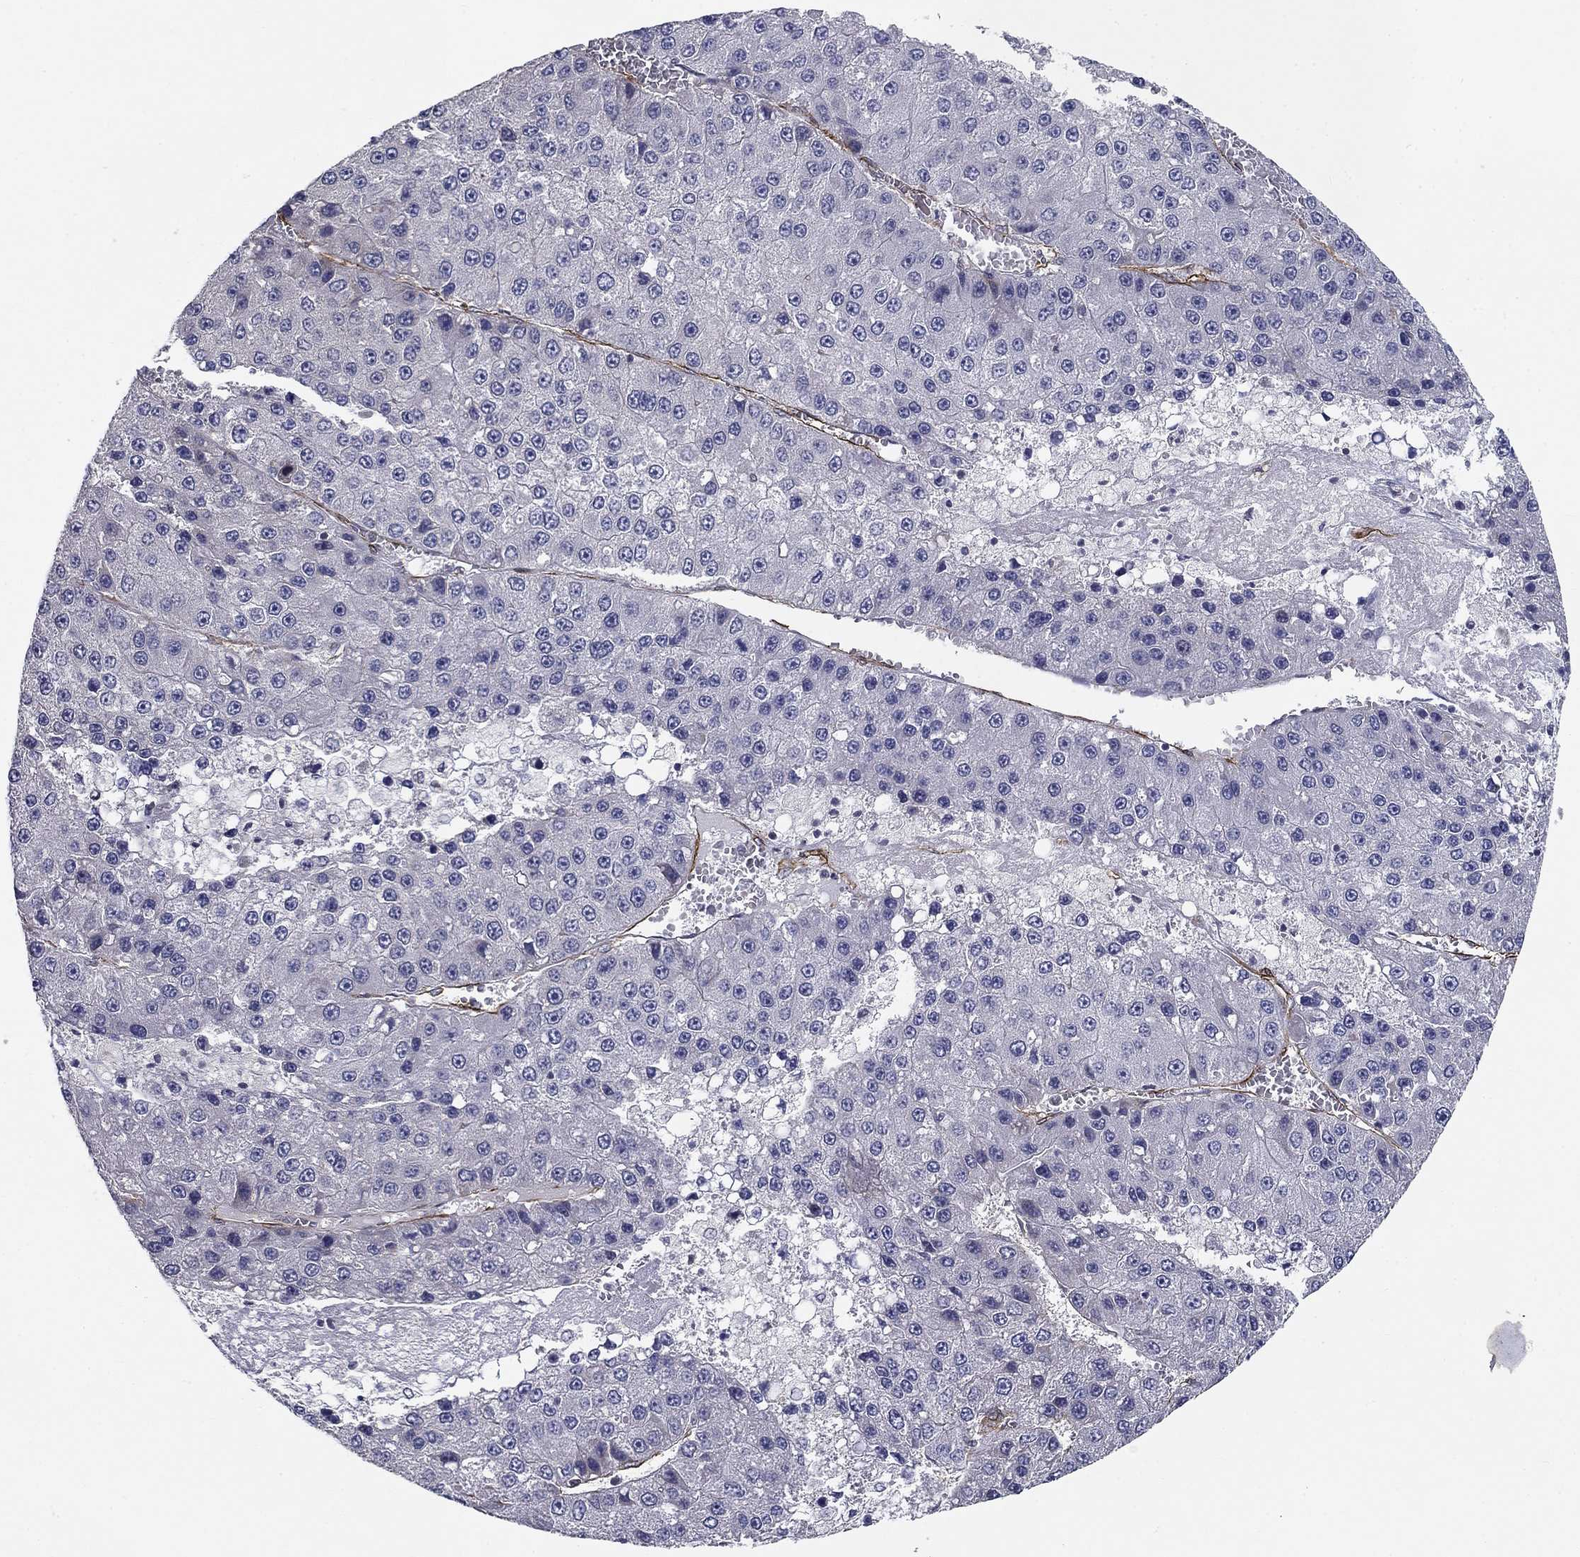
{"staining": {"intensity": "negative", "quantity": "none", "location": "none"}, "tissue": "liver cancer", "cell_type": "Tumor cells", "image_type": "cancer", "snomed": [{"axis": "morphology", "description": "Carcinoma, Hepatocellular, NOS"}, {"axis": "topography", "description": "Liver"}], "caption": "High power microscopy micrograph of an immunohistochemistry photomicrograph of liver cancer, revealing no significant positivity in tumor cells.", "gene": "SYNC", "patient": {"sex": "female", "age": 73}}